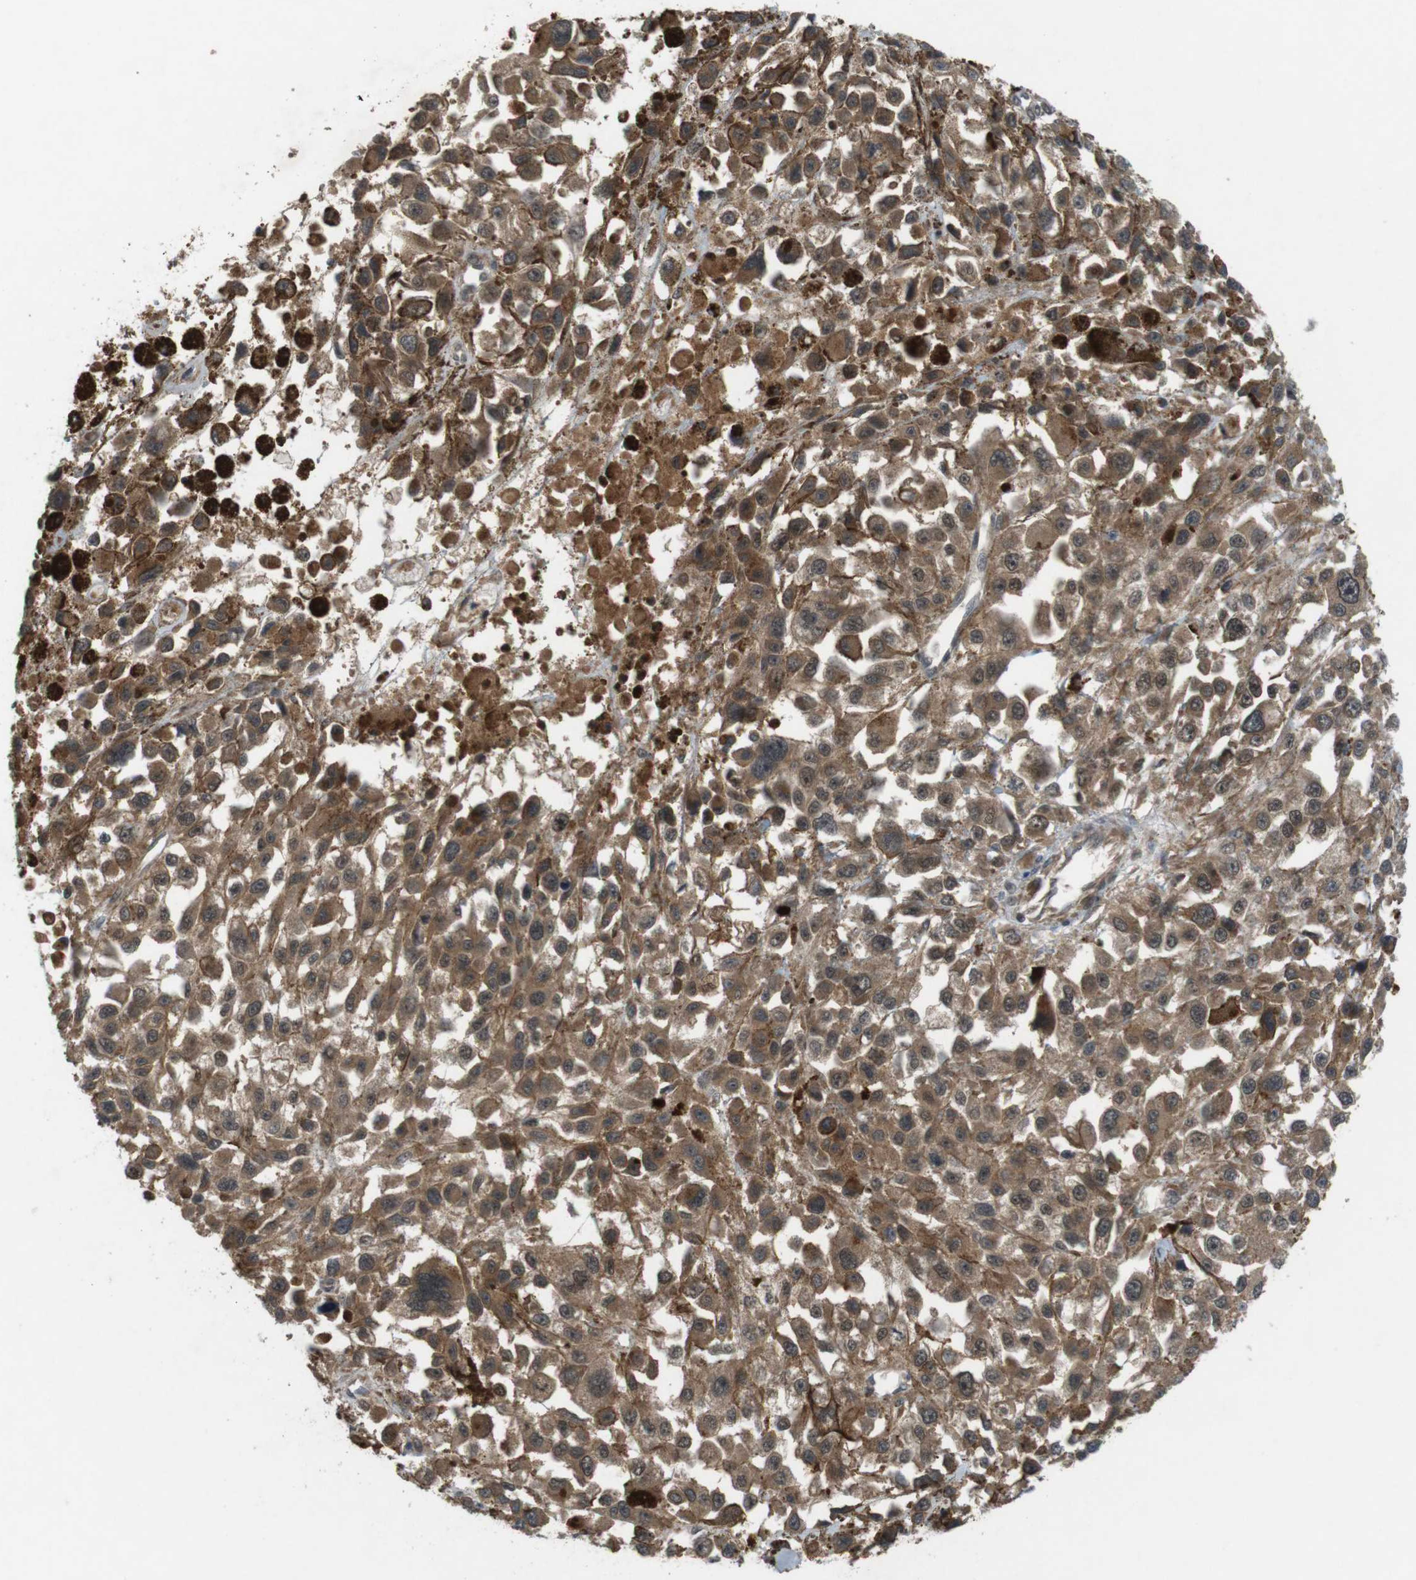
{"staining": {"intensity": "moderate", "quantity": ">75%", "location": "cytoplasmic/membranous"}, "tissue": "melanoma", "cell_type": "Tumor cells", "image_type": "cancer", "snomed": [{"axis": "morphology", "description": "Malignant melanoma, Metastatic site"}, {"axis": "topography", "description": "Lymph node"}], "caption": "Brown immunohistochemical staining in human malignant melanoma (metastatic site) demonstrates moderate cytoplasmic/membranous staining in approximately >75% of tumor cells.", "gene": "NFKBIE", "patient": {"sex": "male", "age": 59}}